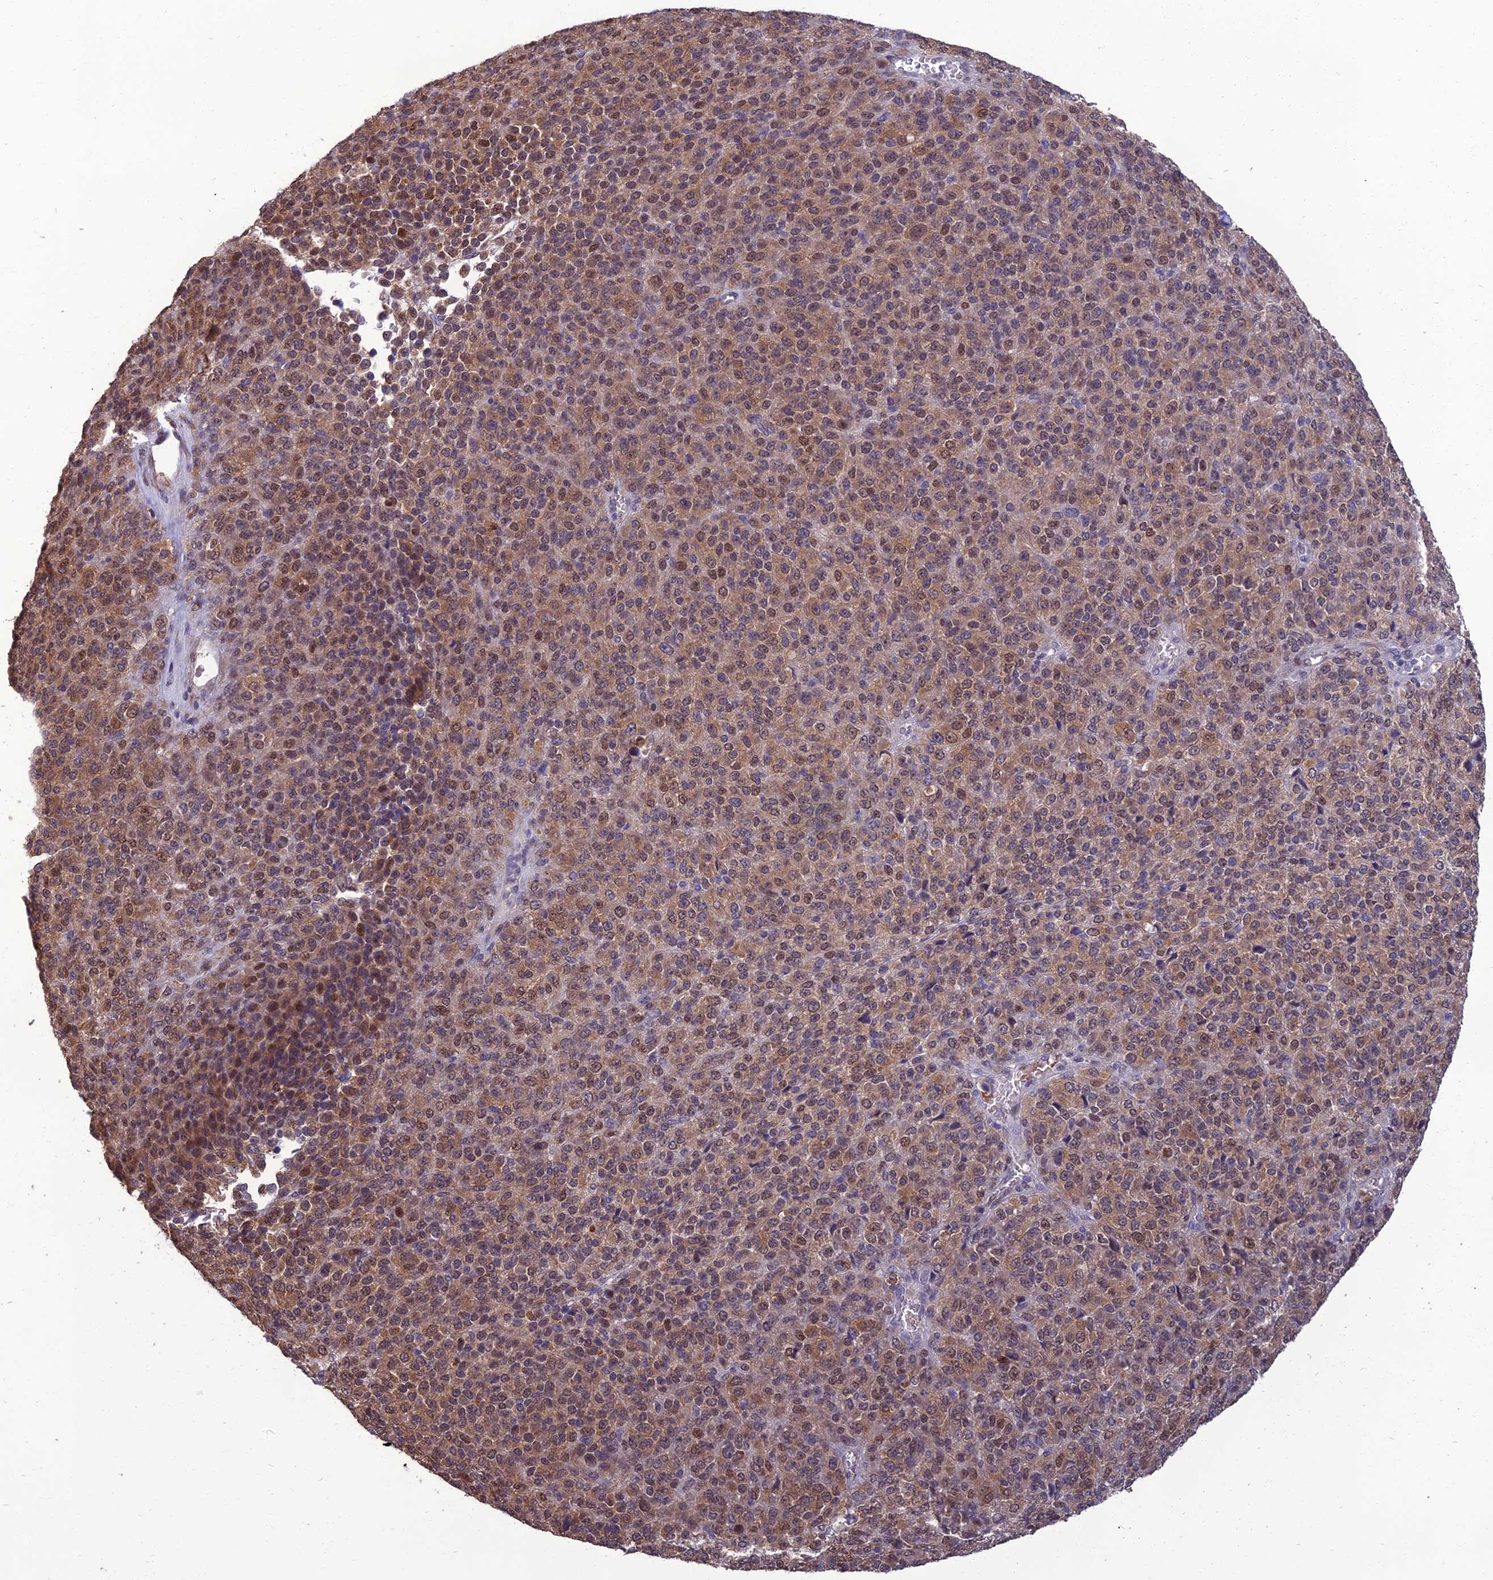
{"staining": {"intensity": "moderate", "quantity": ">75%", "location": "cytoplasmic/membranous,nuclear"}, "tissue": "melanoma", "cell_type": "Tumor cells", "image_type": "cancer", "snomed": [{"axis": "morphology", "description": "Malignant melanoma, Metastatic site"}, {"axis": "topography", "description": "Brain"}], "caption": "This is a micrograph of immunohistochemistry staining of melanoma, which shows moderate positivity in the cytoplasmic/membranous and nuclear of tumor cells.", "gene": "NR4A3", "patient": {"sex": "female", "age": 56}}